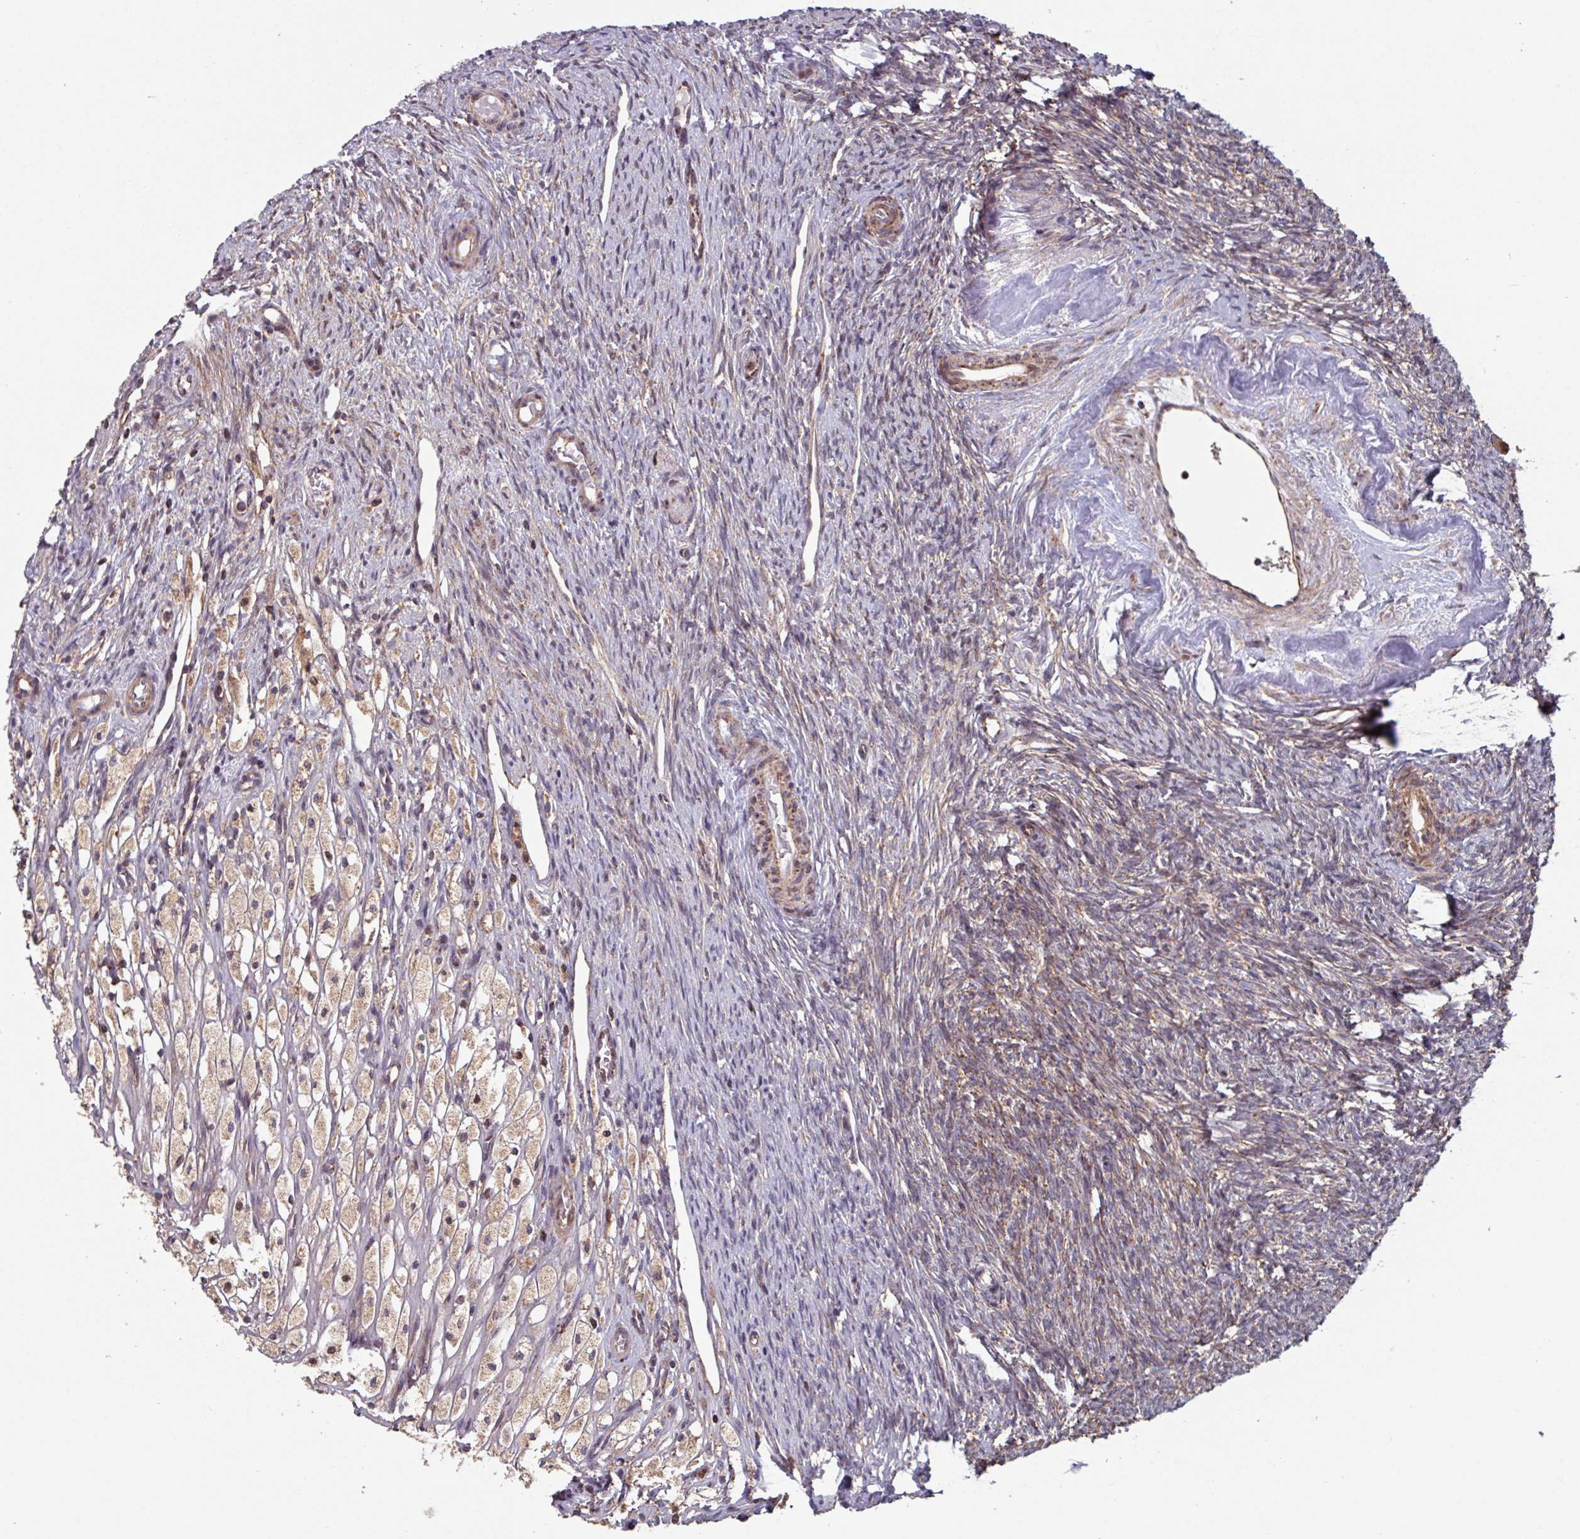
{"staining": {"intensity": "moderate", "quantity": ">75%", "location": "cytoplasmic/membranous"}, "tissue": "ovary", "cell_type": "Ovarian stroma cells", "image_type": "normal", "snomed": [{"axis": "morphology", "description": "Normal tissue, NOS"}, {"axis": "topography", "description": "Ovary"}], "caption": "High-power microscopy captured an immunohistochemistry micrograph of benign ovary, revealing moderate cytoplasmic/membranous positivity in approximately >75% of ovarian stroma cells.", "gene": "COX7C", "patient": {"sex": "female", "age": 51}}